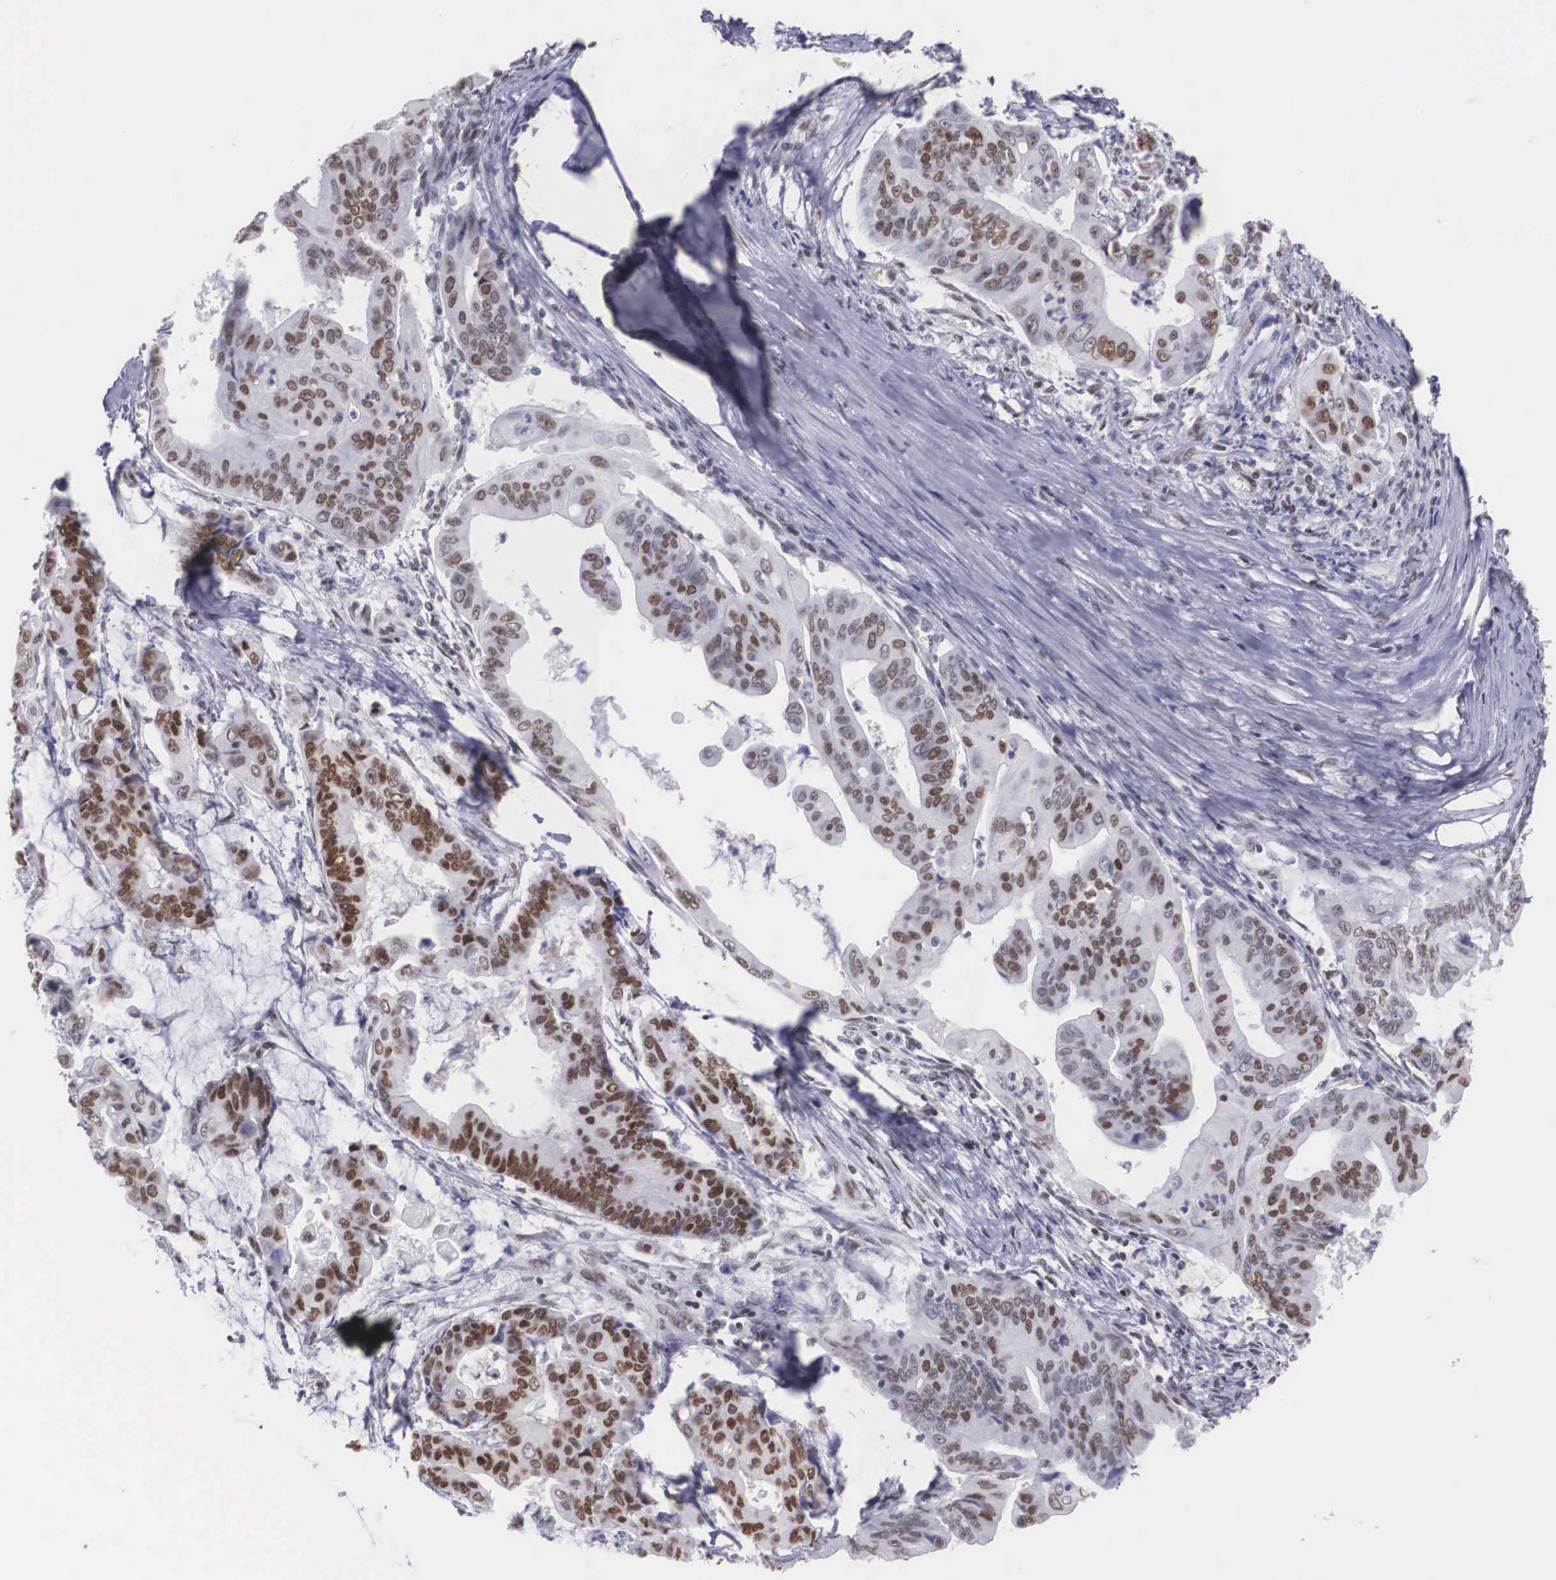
{"staining": {"intensity": "moderate", "quantity": "25%-75%", "location": "nuclear"}, "tissue": "stomach cancer", "cell_type": "Tumor cells", "image_type": "cancer", "snomed": [{"axis": "morphology", "description": "Adenocarcinoma, NOS"}, {"axis": "topography", "description": "Stomach, upper"}], "caption": "Moderate nuclear protein staining is appreciated in about 25%-75% of tumor cells in stomach cancer (adenocarcinoma). (DAB (3,3'-diaminobenzidine) IHC with brightfield microscopy, high magnification).", "gene": "CSTF2", "patient": {"sex": "male", "age": 80}}